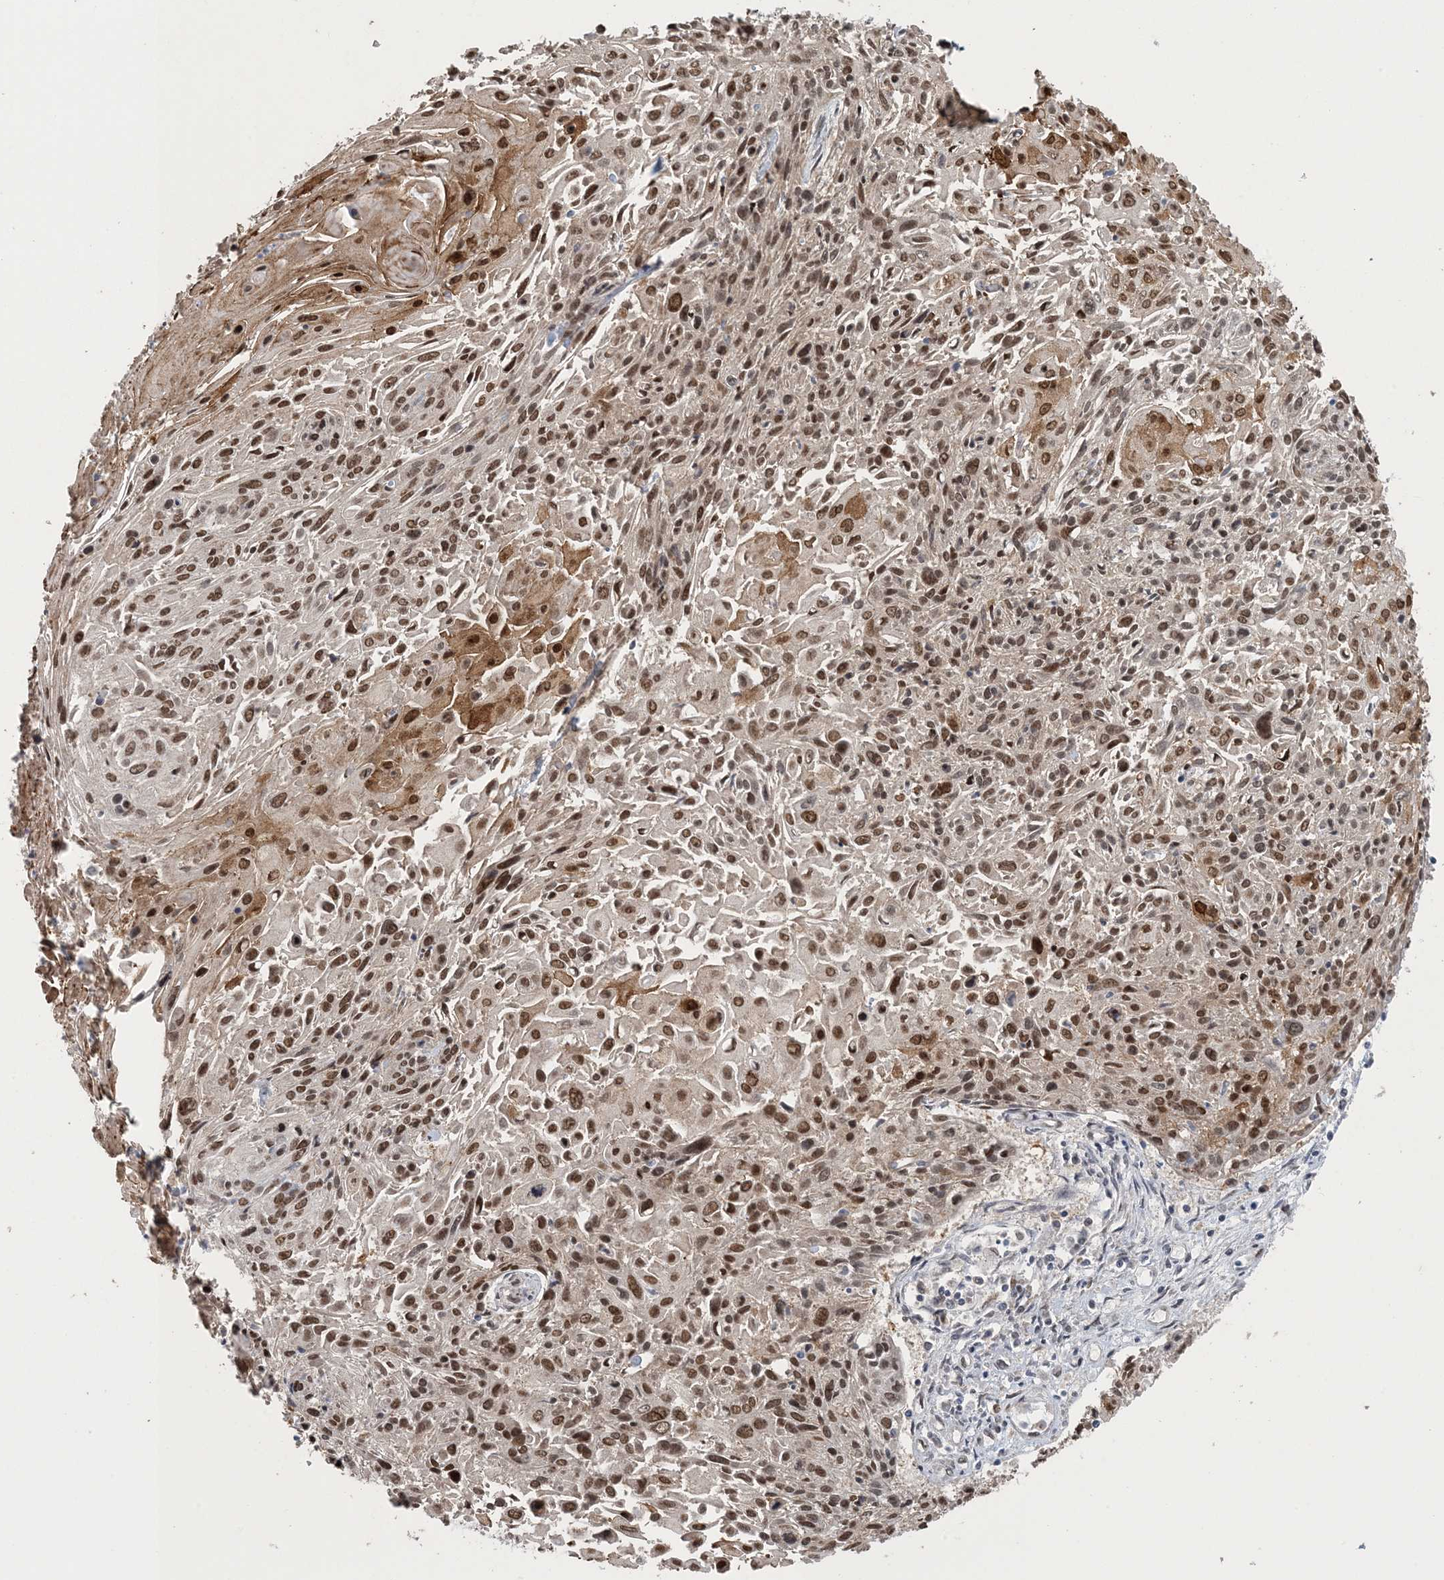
{"staining": {"intensity": "strong", "quantity": ">75%", "location": "cytoplasmic/membranous,nuclear"}, "tissue": "cervical cancer", "cell_type": "Tumor cells", "image_type": "cancer", "snomed": [{"axis": "morphology", "description": "Squamous cell carcinoma, NOS"}, {"axis": "topography", "description": "Cervix"}], "caption": "Immunohistochemical staining of human cervical cancer shows strong cytoplasmic/membranous and nuclear protein expression in about >75% of tumor cells.", "gene": "MBD2", "patient": {"sex": "female", "age": 51}}